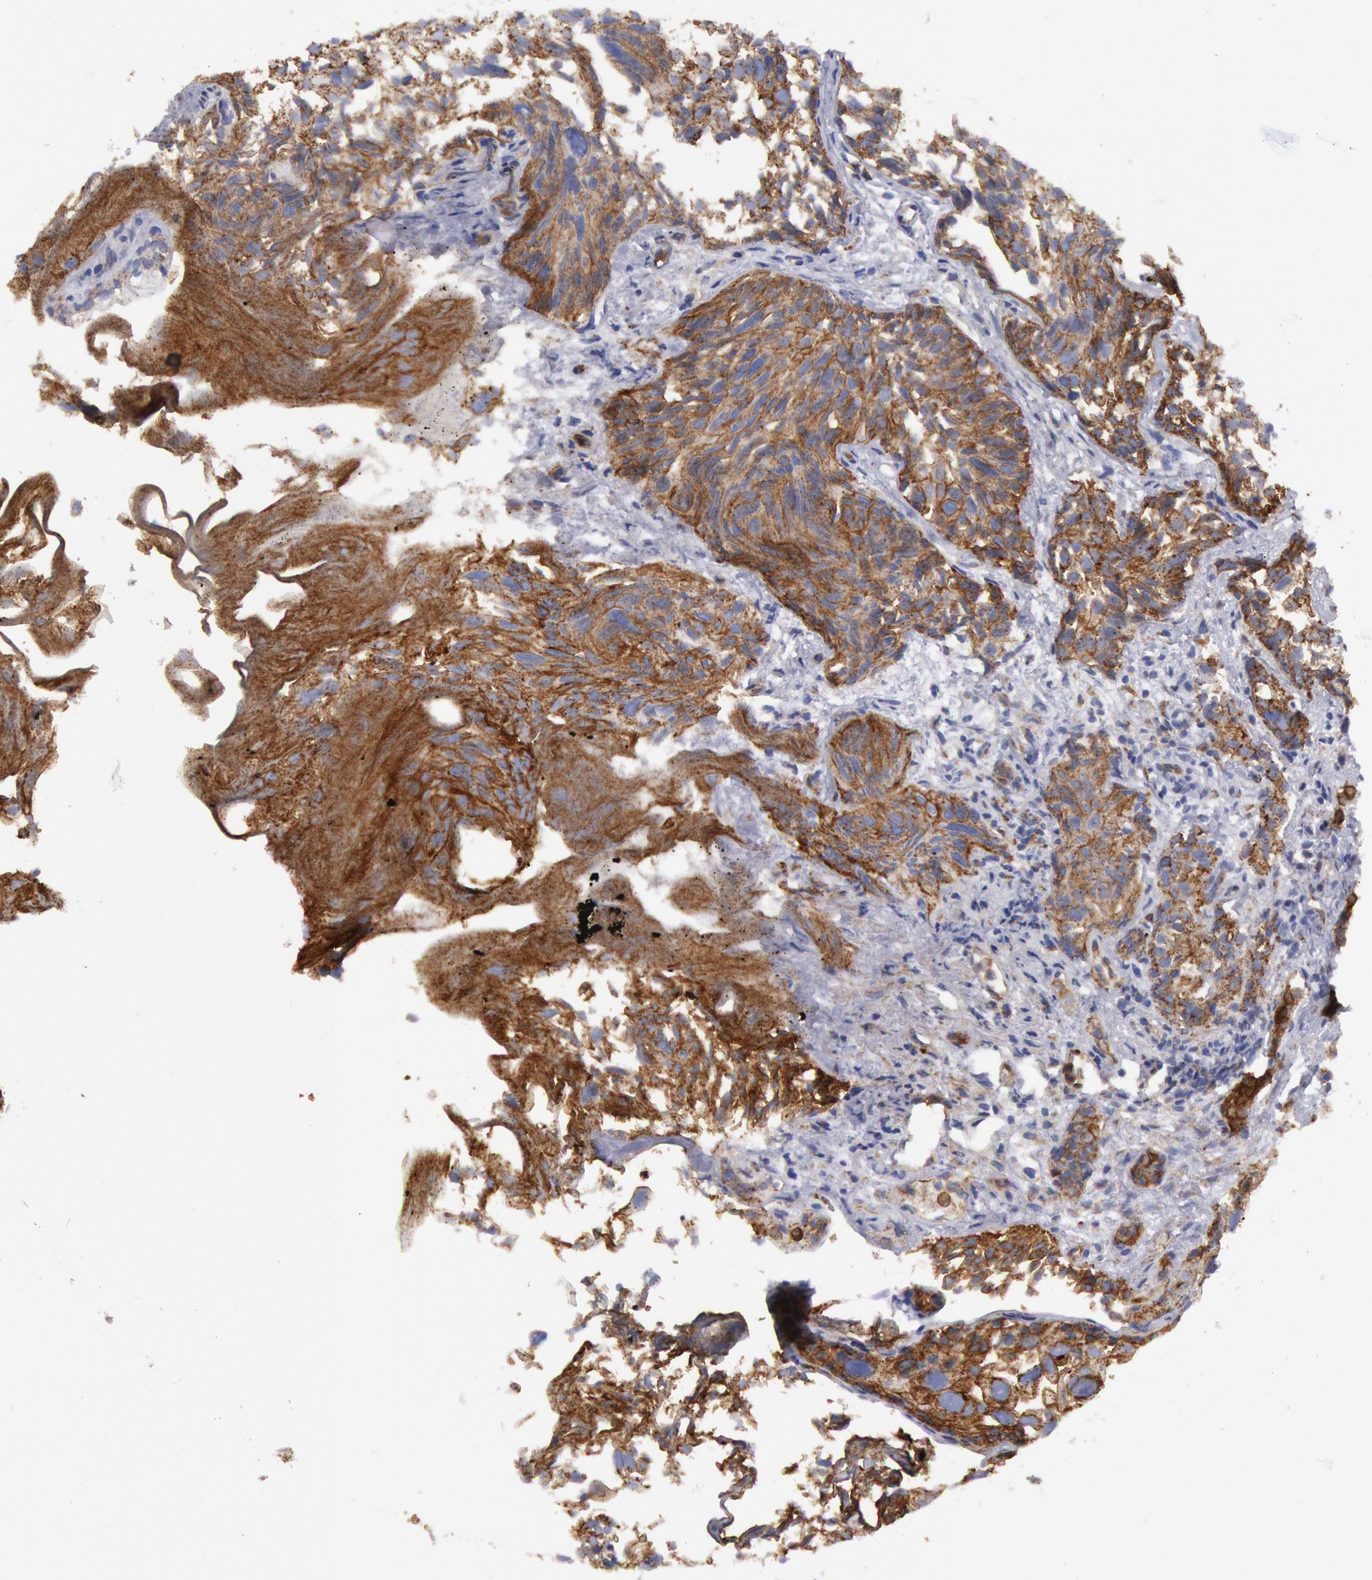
{"staining": {"intensity": "moderate", "quantity": "25%-75%", "location": "cytoplasmic/membranous"}, "tissue": "urothelial cancer", "cell_type": "Tumor cells", "image_type": "cancer", "snomed": [{"axis": "morphology", "description": "Urothelial carcinoma, High grade"}, {"axis": "topography", "description": "Urinary bladder"}], "caption": "Human high-grade urothelial carcinoma stained with a protein marker reveals moderate staining in tumor cells.", "gene": "FLOT1", "patient": {"sex": "female", "age": 78}}